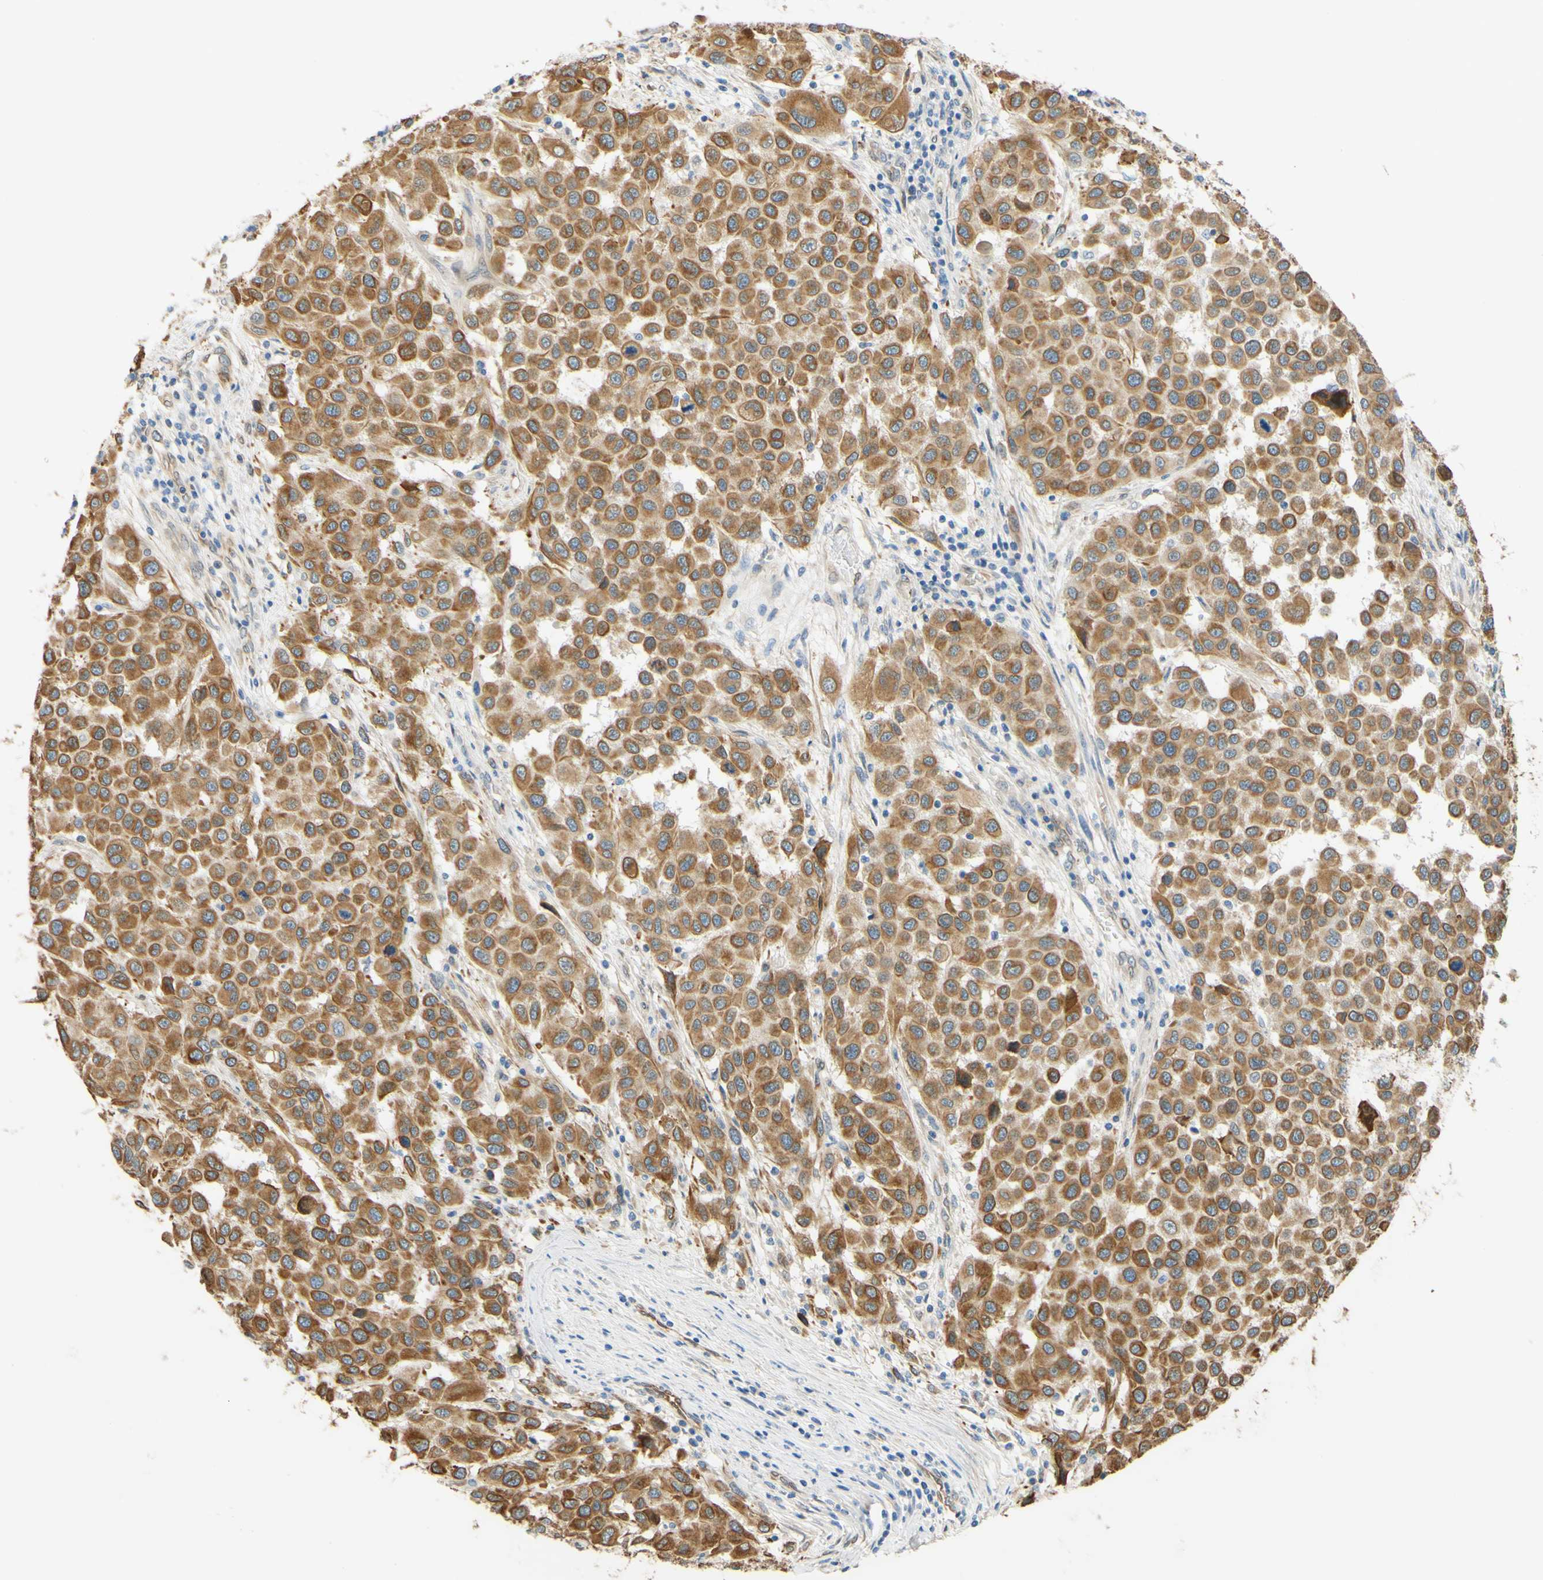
{"staining": {"intensity": "moderate", "quantity": ">75%", "location": "cytoplasmic/membranous,nuclear"}, "tissue": "melanoma", "cell_type": "Tumor cells", "image_type": "cancer", "snomed": [{"axis": "morphology", "description": "Malignant melanoma, Metastatic site"}, {"axis": "topography", "description": "Lymph node"}], "caption": "Malignant melanoma (metastatic site) tissue shows moderate cytoplasmic/membranous and nuclear expression in about >75% of tumor cells, visualized by immunohistochemistry.", "gene": "ENDOD1", "patient": {"sex": "male", "age": 61}}